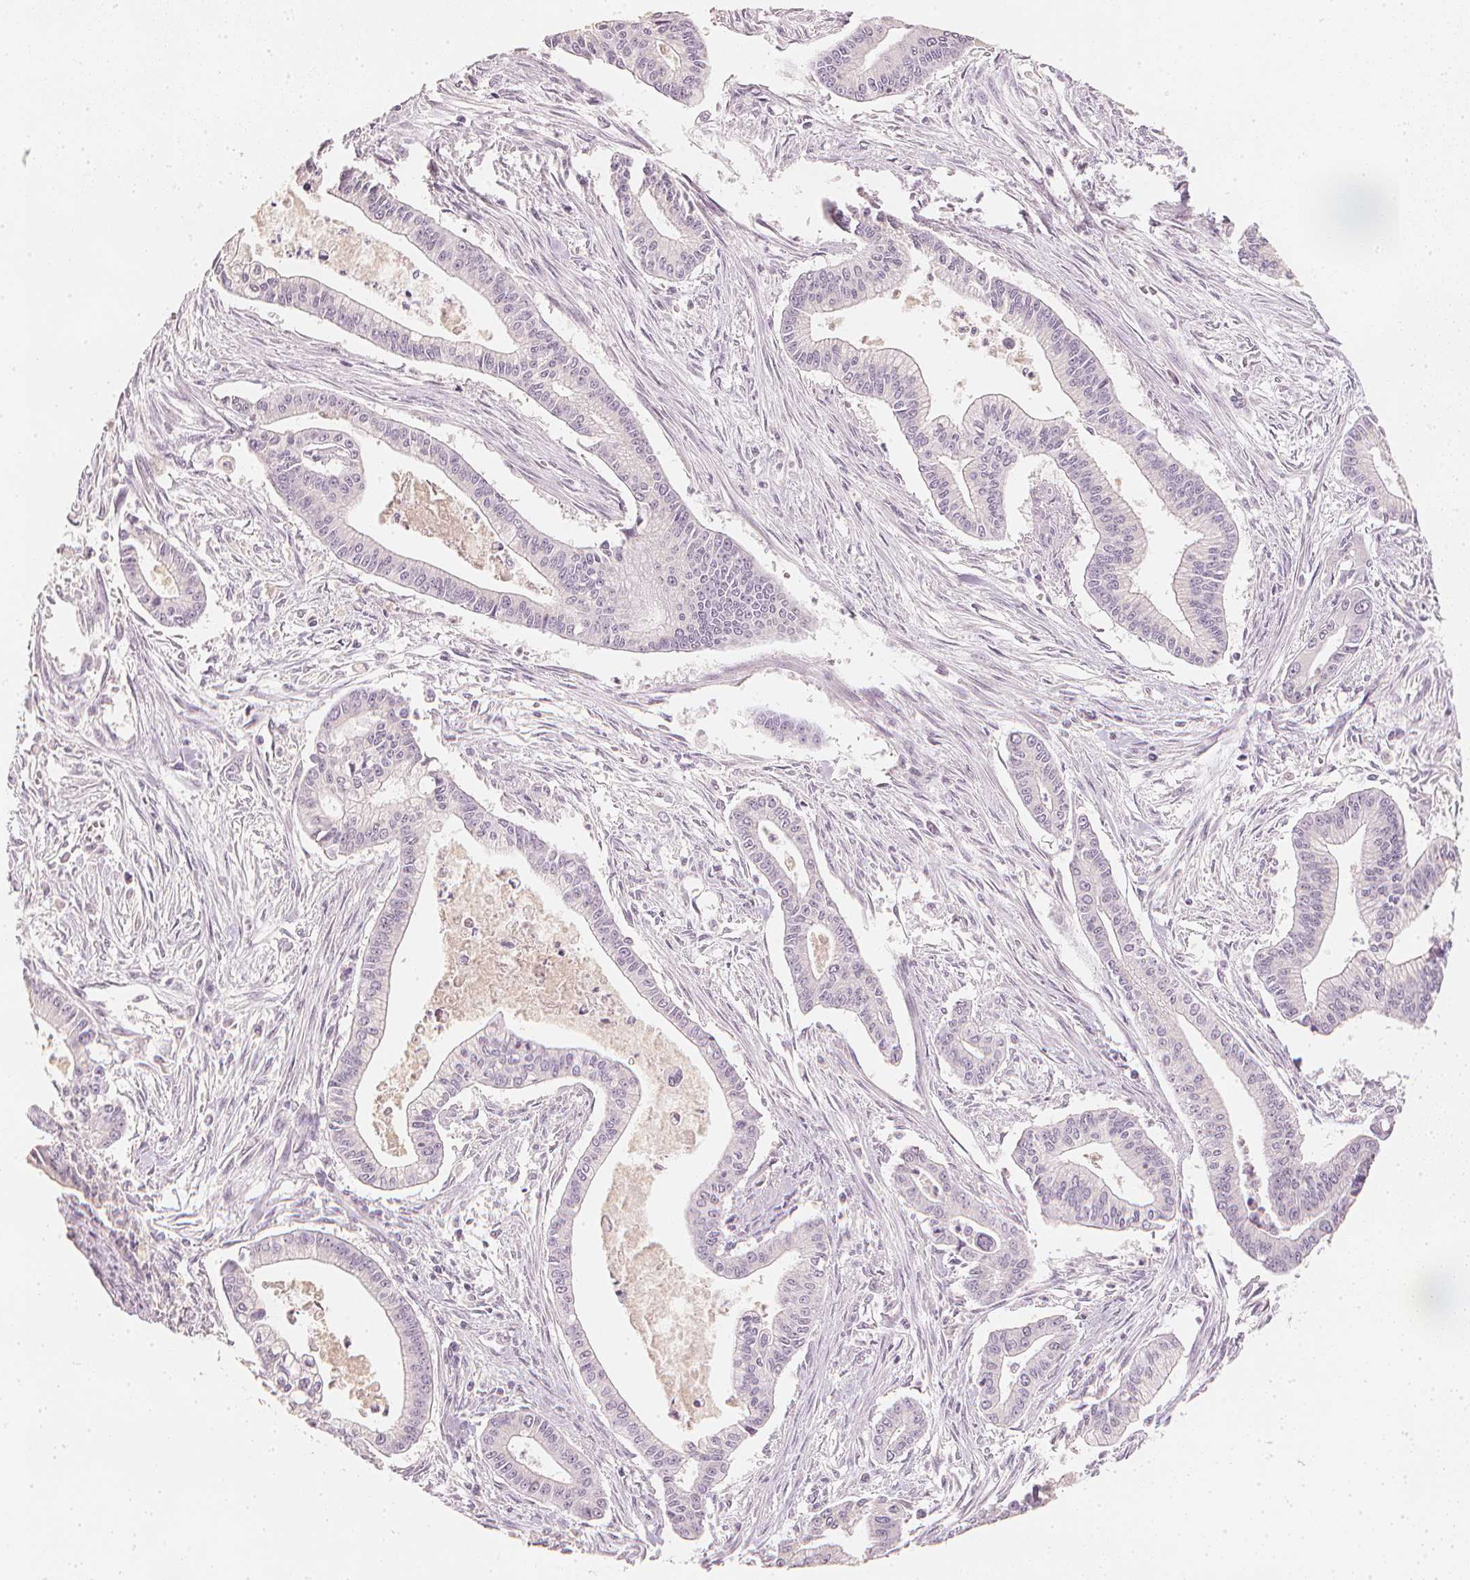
{"staining": {"intensity": "negative", "quantity": "none", "location": "none"}, "tissue": "pancreatic cancer", "cell_type": "Tumor cells", "image_type": "cancer", "snomed": [{"axis": "morphology", "description": "Adenocarcinoma, NOS"}, {"axis": "topography", "description": "Pancreas"}], "caption": "Pancreatic cancer was stained to show a protein in brown. There is no significant expression in tumor cells.", "gene": "CALB1", "patient": {"sex": "female", "age": 65}}